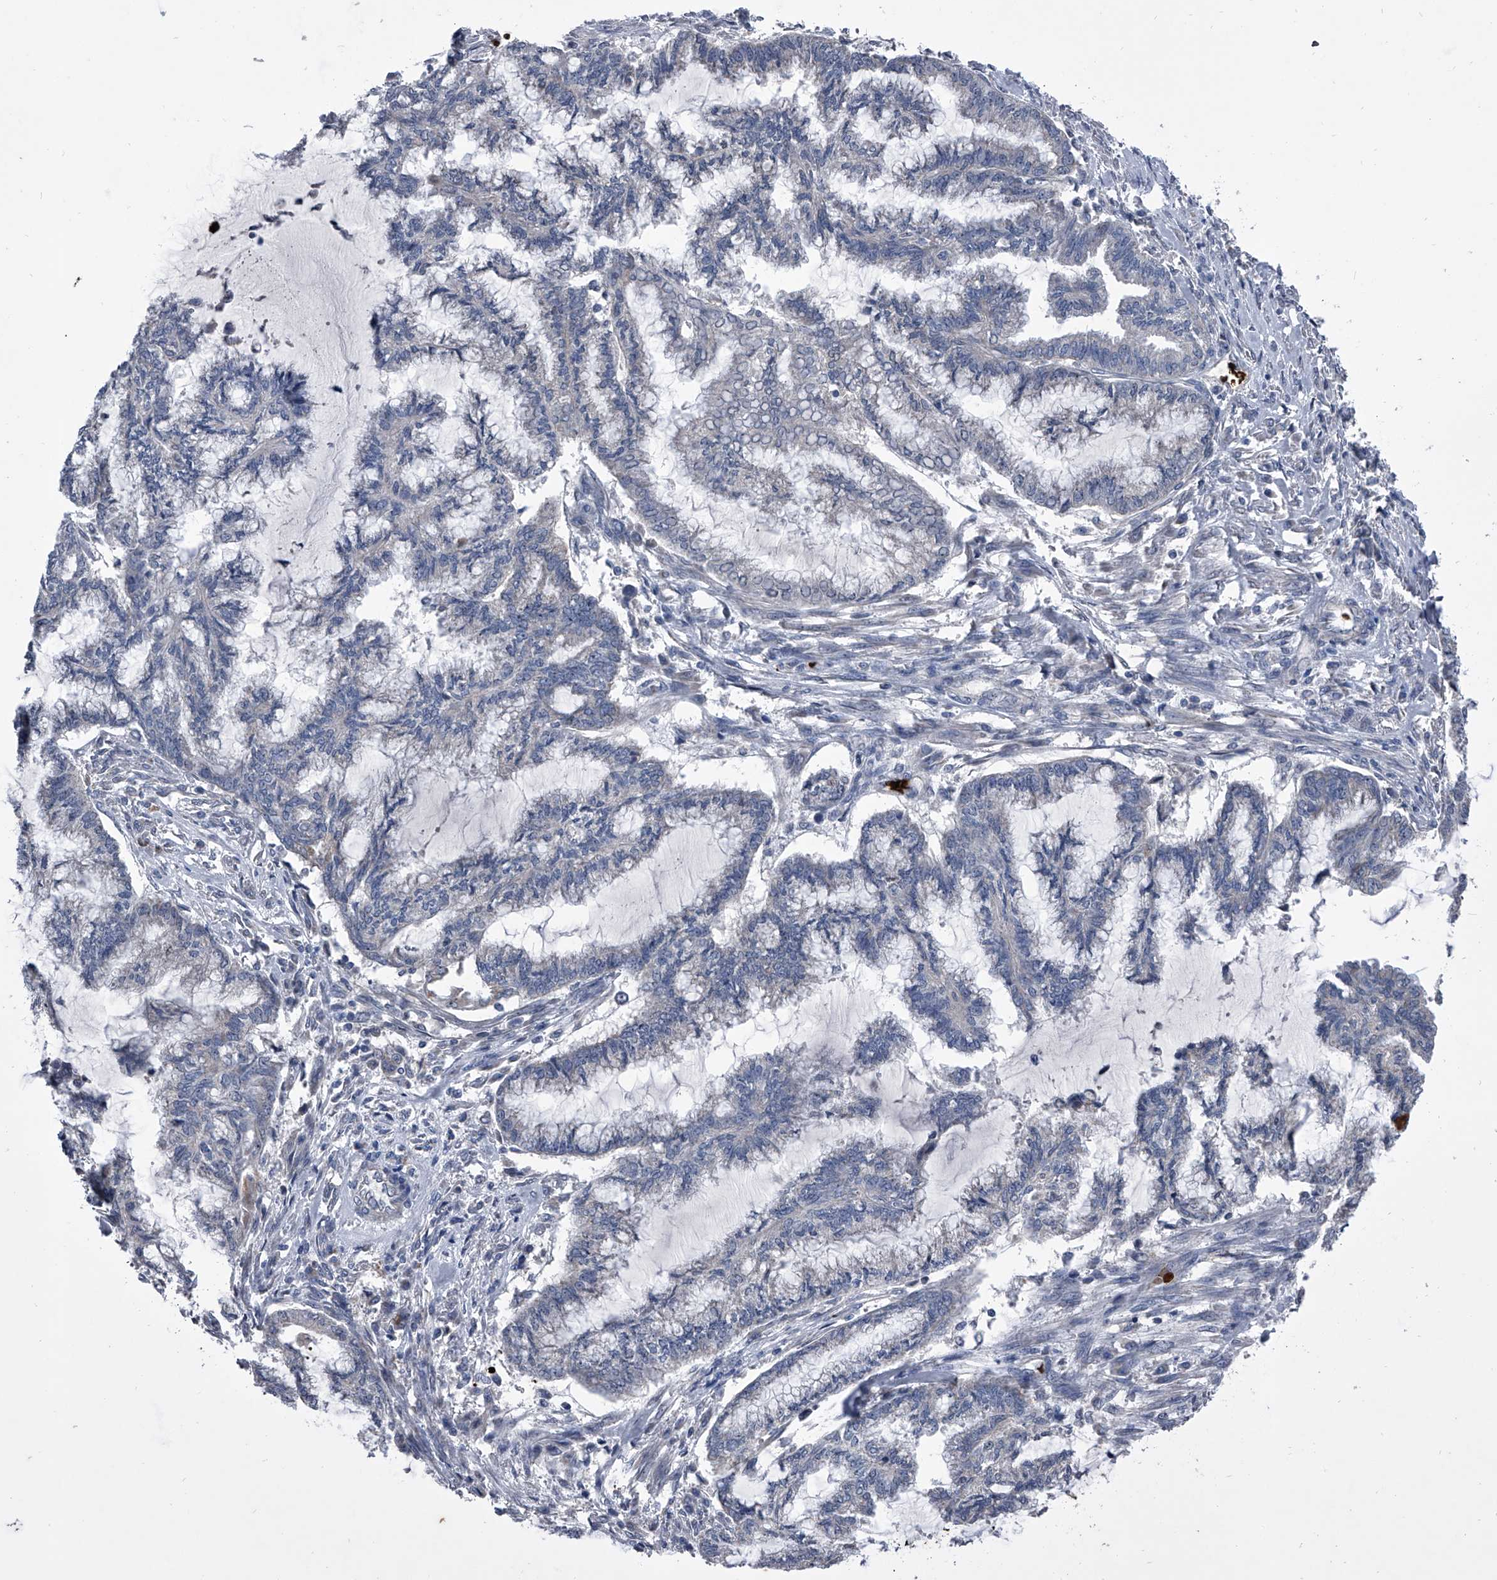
{"staining": {"intensity": "negative", "quantity": "none", "location": "none"}, "tissue": "endometrial cancer", "cell_type": "Tumor cells", "image_type": "cancer", "snomed": [{"axis": "morphology", "description": "Adenocarcinoma, NOS"}, {"axis": "topography", "description": "Endometrium"}], "caption": "An immunohistochemistry (IHC) image of endometrial adenocarcinoma is shown. There is no staining in tumor cells of endometrial adenocarcinoma. The staining is performed using DAB (3,3'-diaminobenzidine) brown chromogen with nuclei counter-stained in using hematoxylin.", "gene": "CEP85L", "patient": {"sex": "female", "age": 86}}